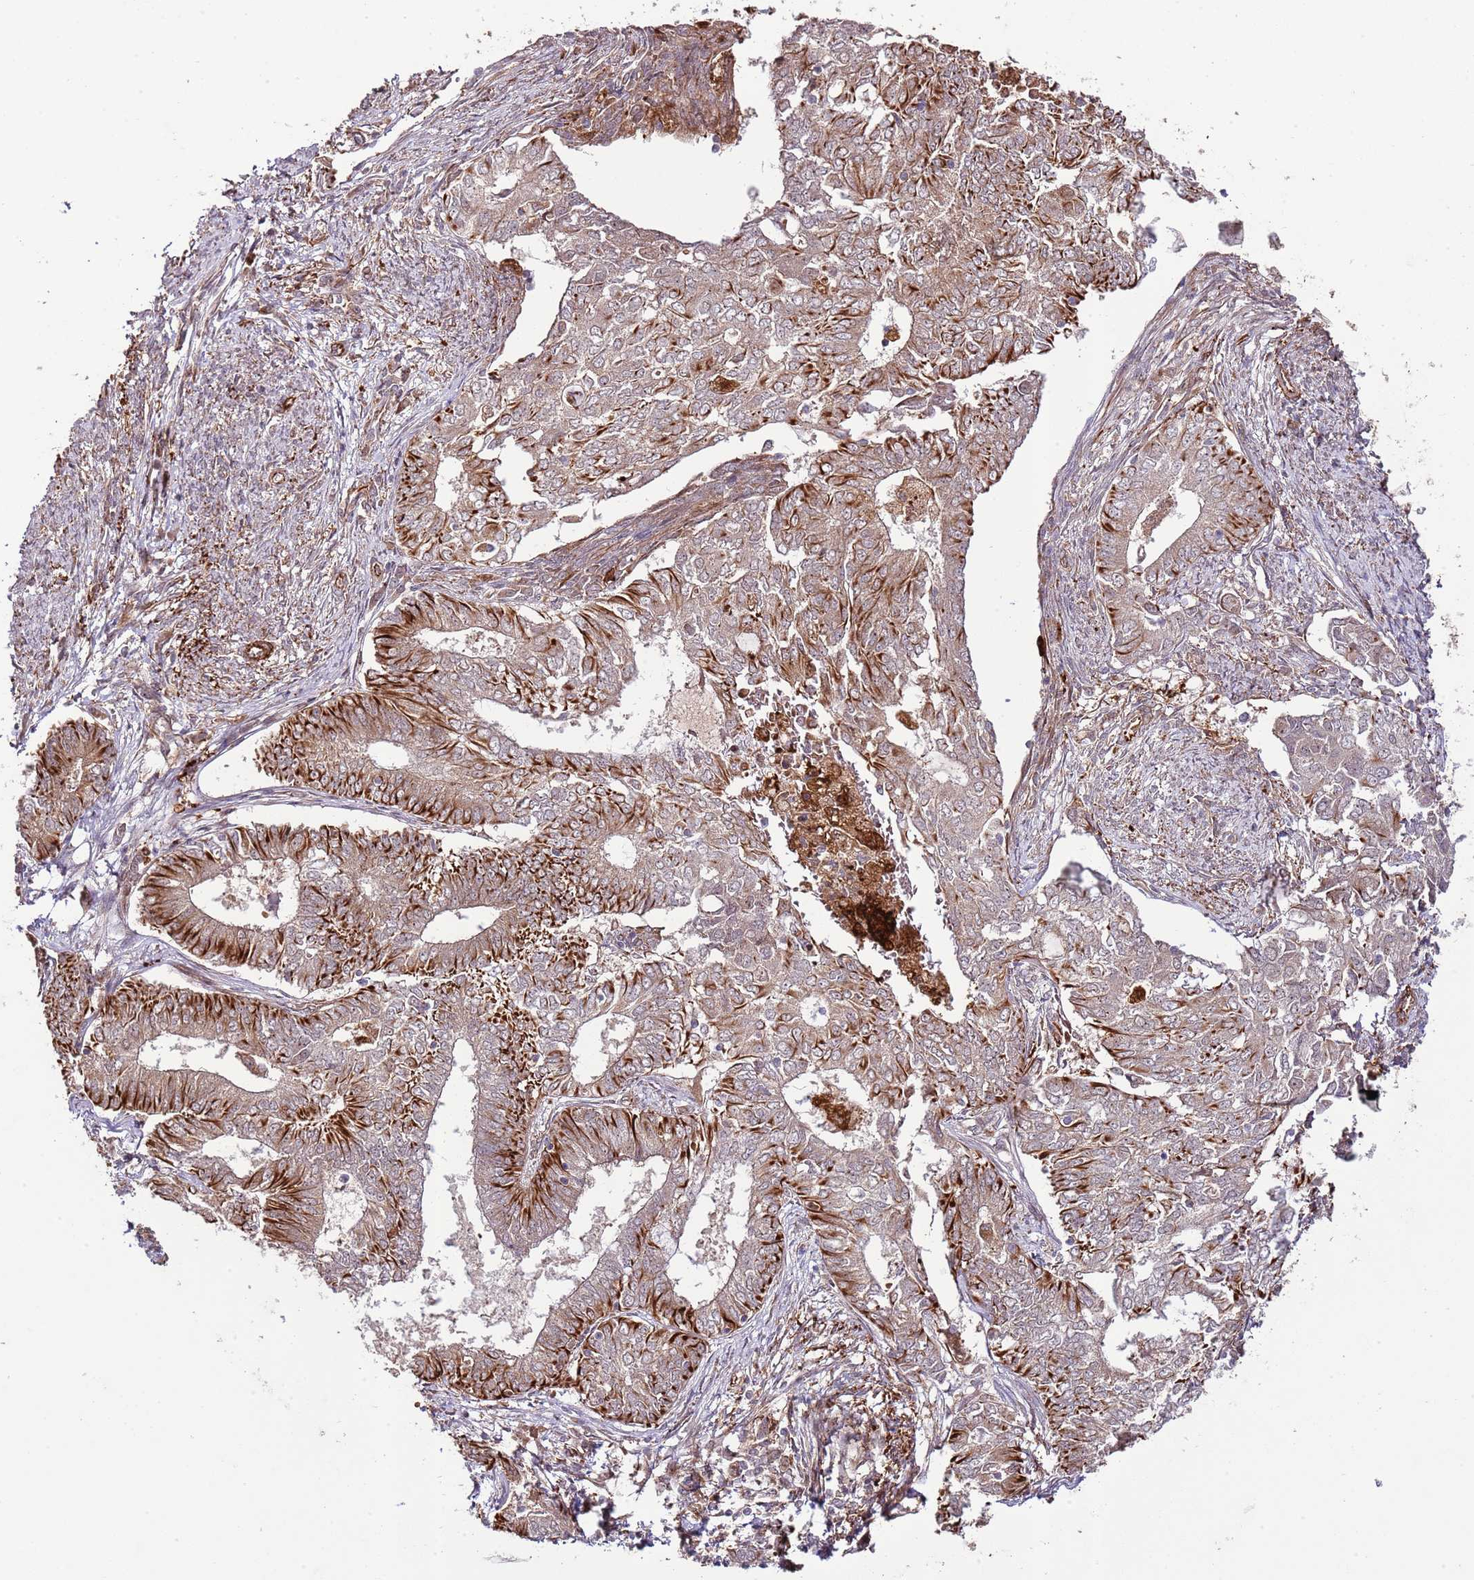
{"staining": {"intensity": "strong", "quantity": ">75%", "location": "cytoplasmic/membranous"}, "tissue": "endometrial cancer", "cell_type": "Tumor cells", "image_type": "cancer", "snomed": [{"axis": "morphology", "description": "Adenocarcinoma, NOS"}, {"axis": "topography", "description": "Endometrium"}], "caption": "The photomicrograph reveals staining of endometrial cancer, revealing strong cytoplasmic/membranous protein expression (brown color) within tumor cells. The staining is performed using DAB (3,3'-diaminobenzidine) brown chromogen to label protein expression. The nuclei are counter-stained blue using hematoxylin.", "gene": "NEK3", "patient": {"sex": "female", "age": 62}}